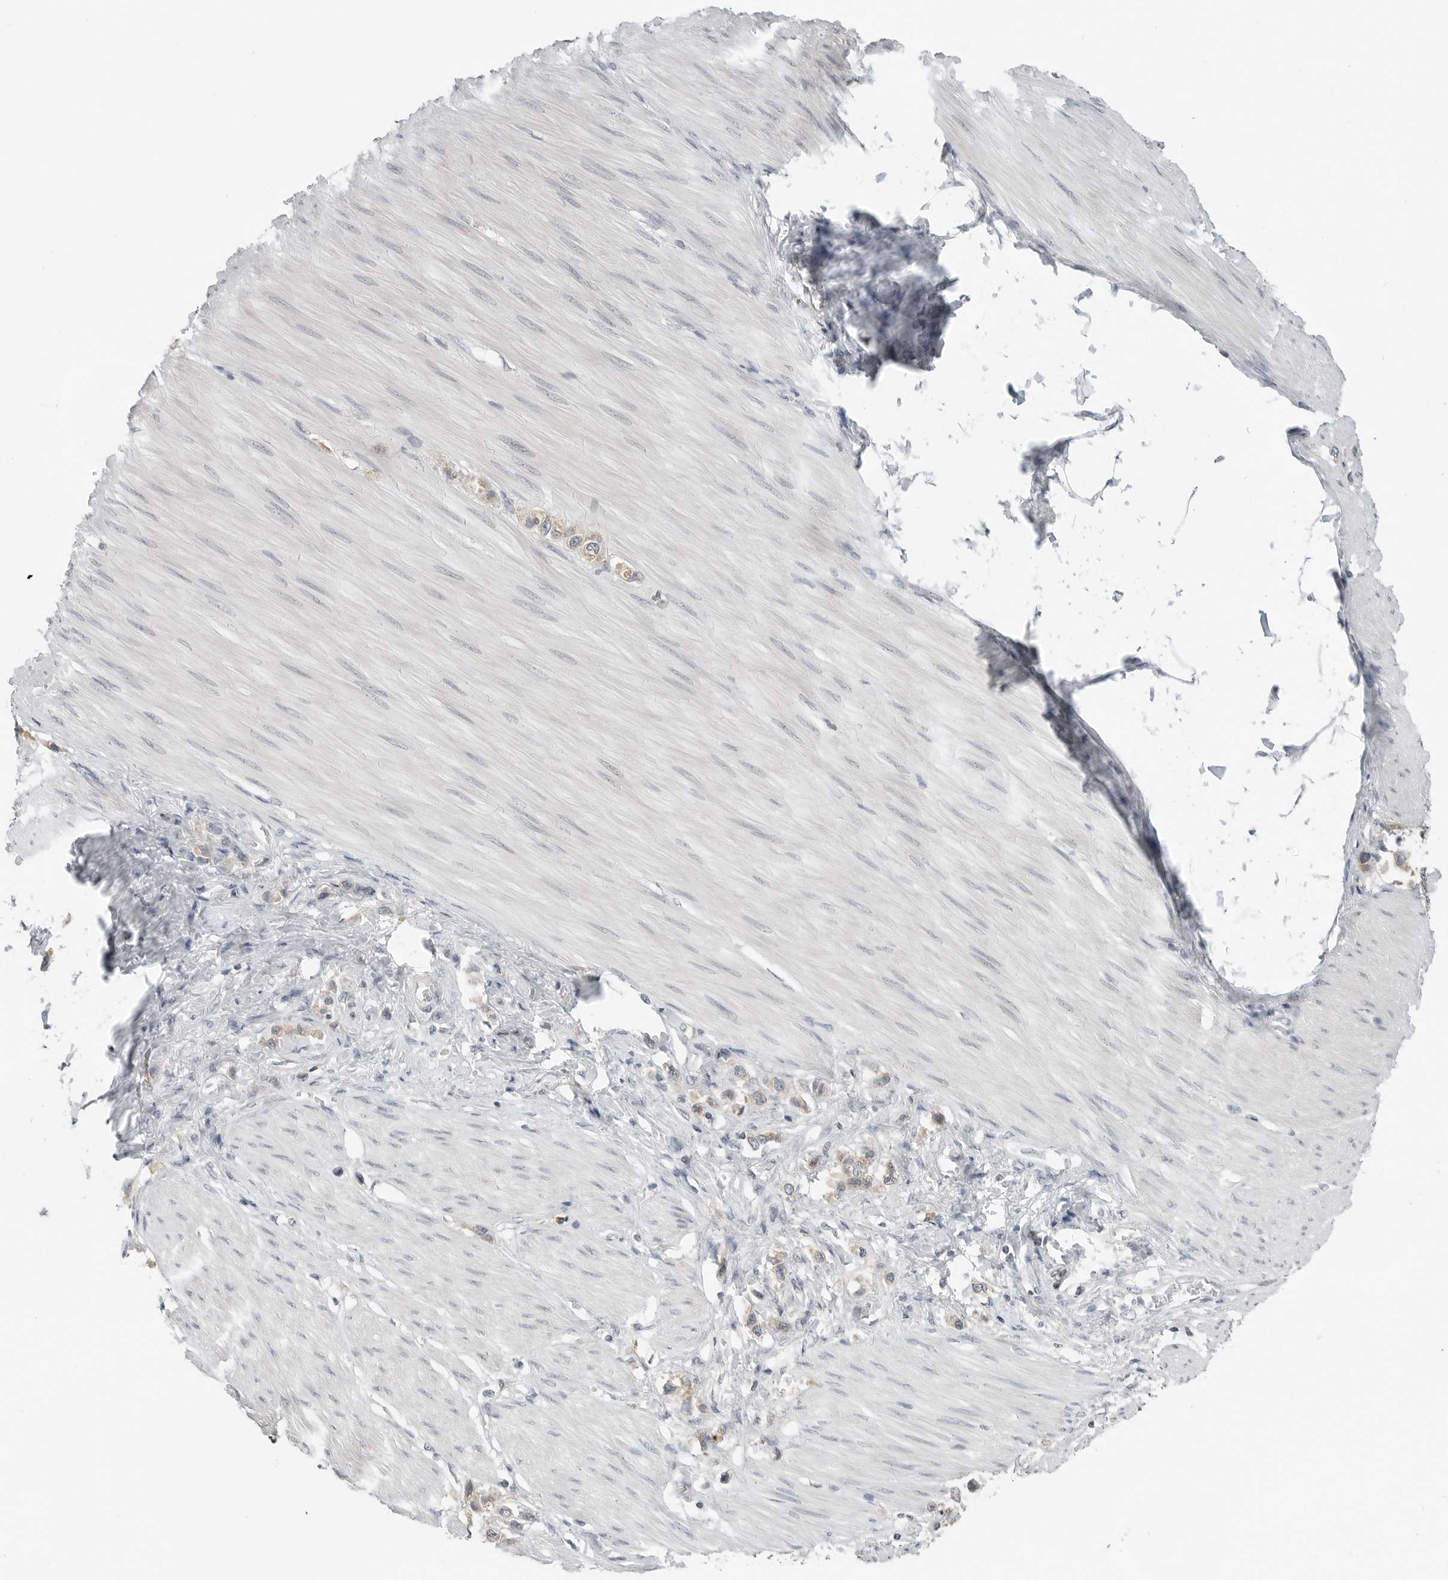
{"staining": {"intensity": "weak", "quantity": ">75%", "location": "cytoplasmic/membranous"}, "tissue": "stomach cancer", "cell_type": "Tumor cells", "image_type": "cancer", "snomed": [{"axis": "morphology", "description": "Adenocarcinoma, NOS"}, {"axis": "topography", "description": "Stomach"}], "caption": "IHC (DAB) staining of stomach cancer (adenocarcinoma) demonstrates weak cytoplasmic/membranous protein positivity in approximately >75% of tumor cells.", "gene": "IL12RB2", "patient": {"sex": "female", "age": 65}}